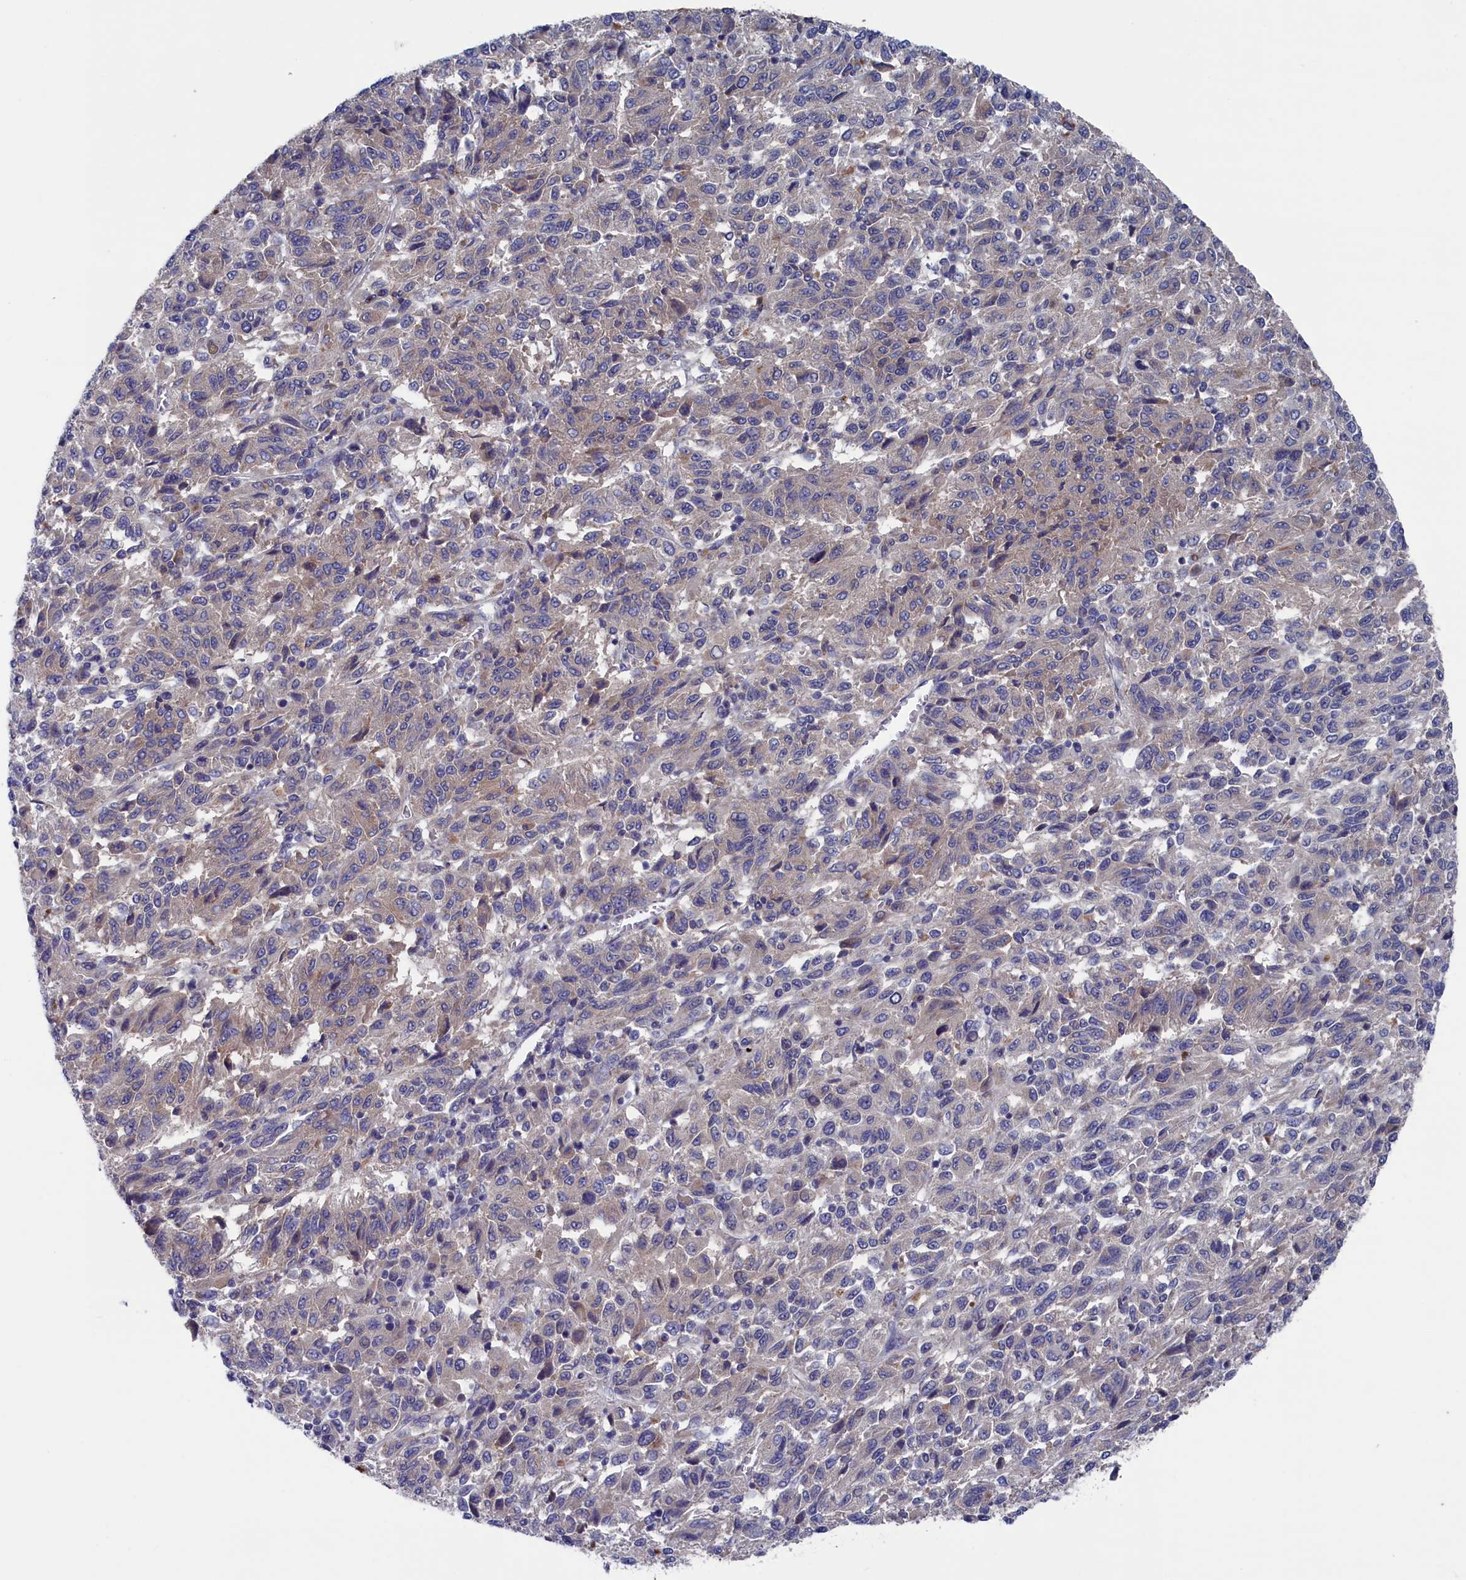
{"staining": {"intensity": "weak", "quantity": "<25%", "location": "cytoplasmic/membranous"}, "tissue": "melanoma", "cell_type": "Tumor cells", "image_type": "cancer", "snomed": [{"axis": "morphology", "description": "Malignant melanoma, Metastatic site"}, {"axis": "topography", "description": "Lung"}], "caption": "IHC of human melanoma reveals no expression in tumor cells. (Brightfield microscopy of DAB IHC at high magnification).", "gene": "SPATA13", "patient": {"sex": "male", "age": 64}}